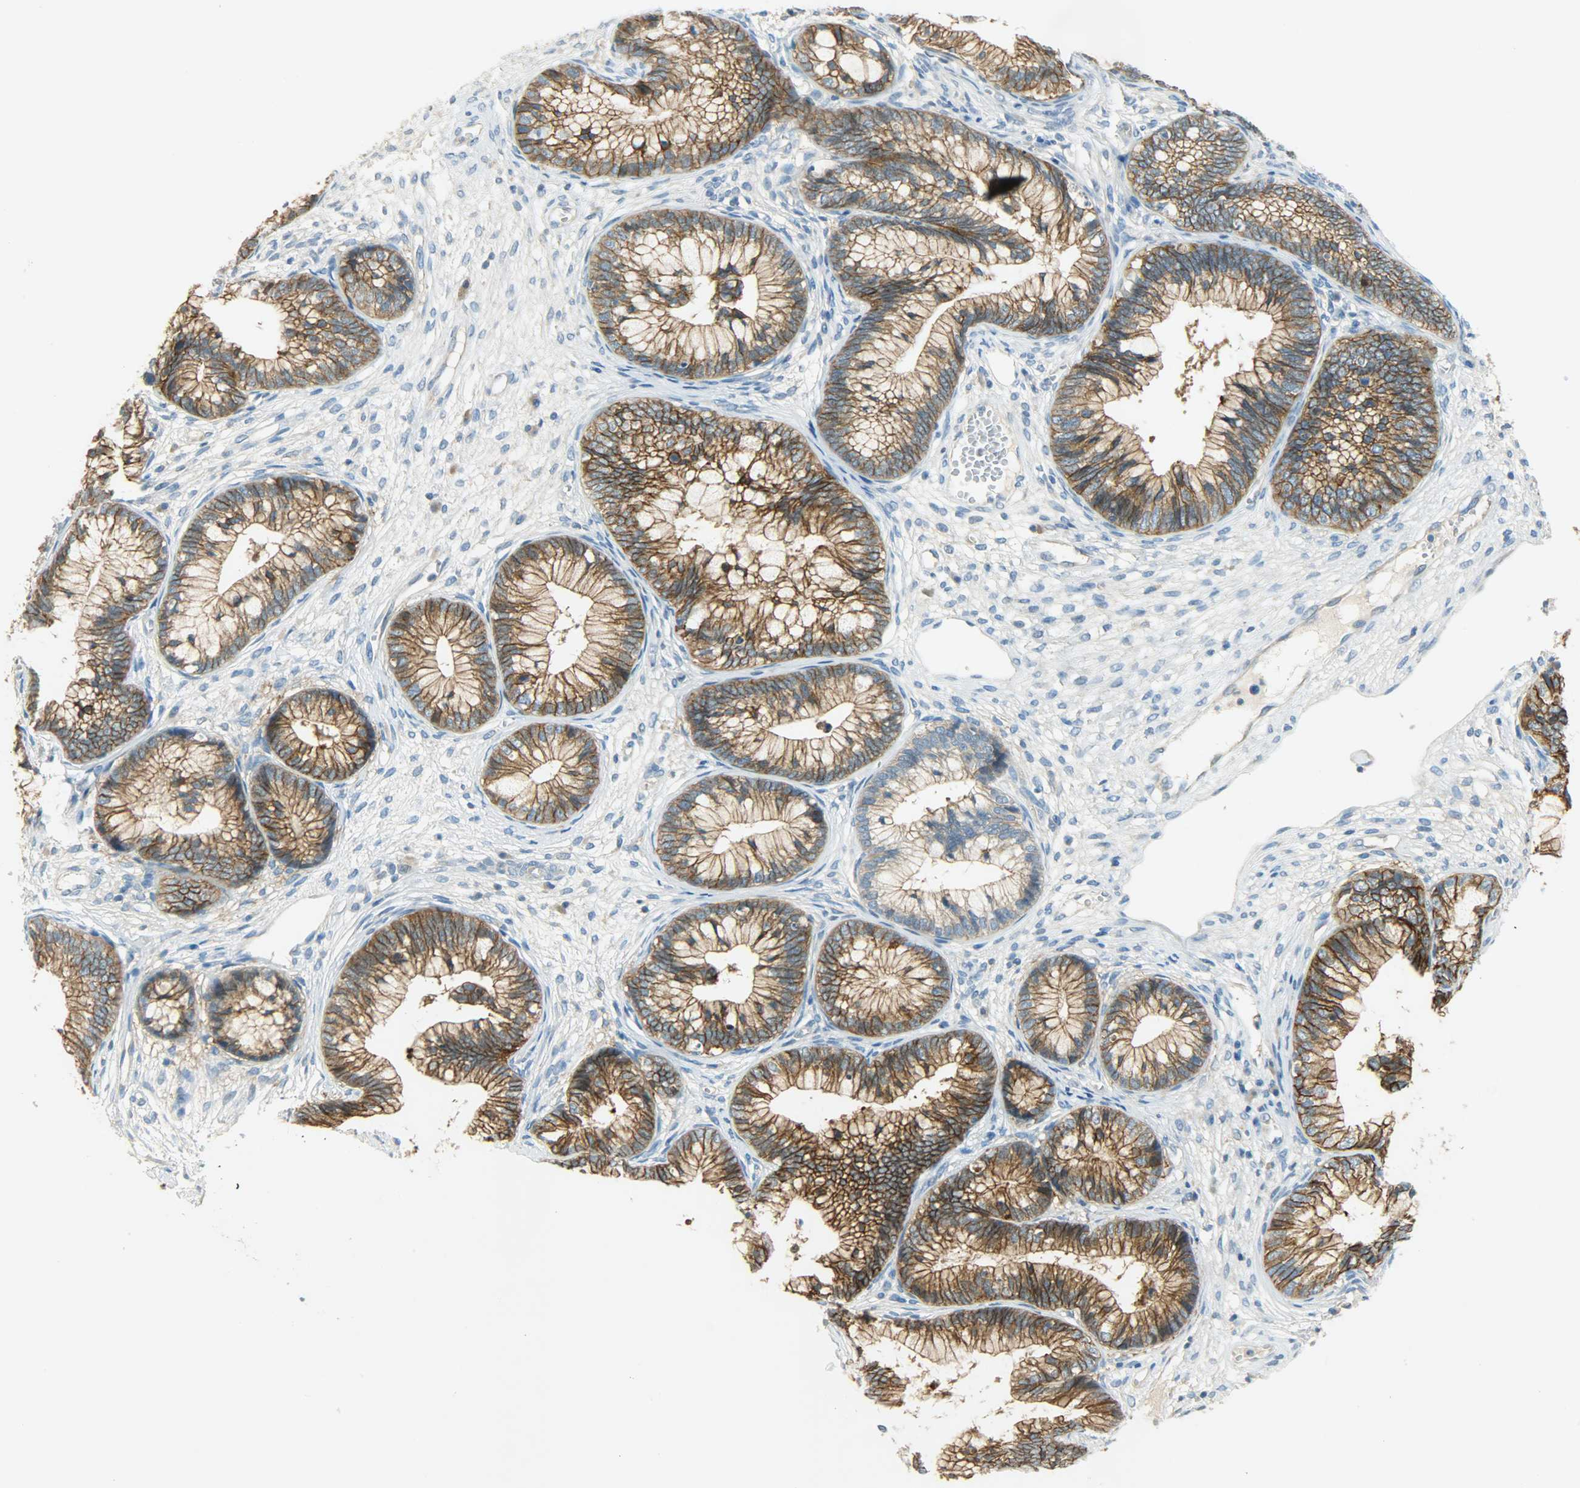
{"staining": {"intensity": "strong", "quantity": ">75%", "location": "cytoplasmic/membranous"}, "tissue": "cervical cancer", "cell_type": "Tumor cells", "image_type": "cancer", "snomed": [{"axis": "morphology", "description": "Adenocarcinoma, NOS"}, {"axis": "topography", "description": "Cervix"}], "caption": "Strong cytoplasmic/membranous protein expression is identified in about >75% of tumor cells in adenocarcinoma (cervical).", "gene": "DSG2", "patient": {"sex": "female", "age": 44}}